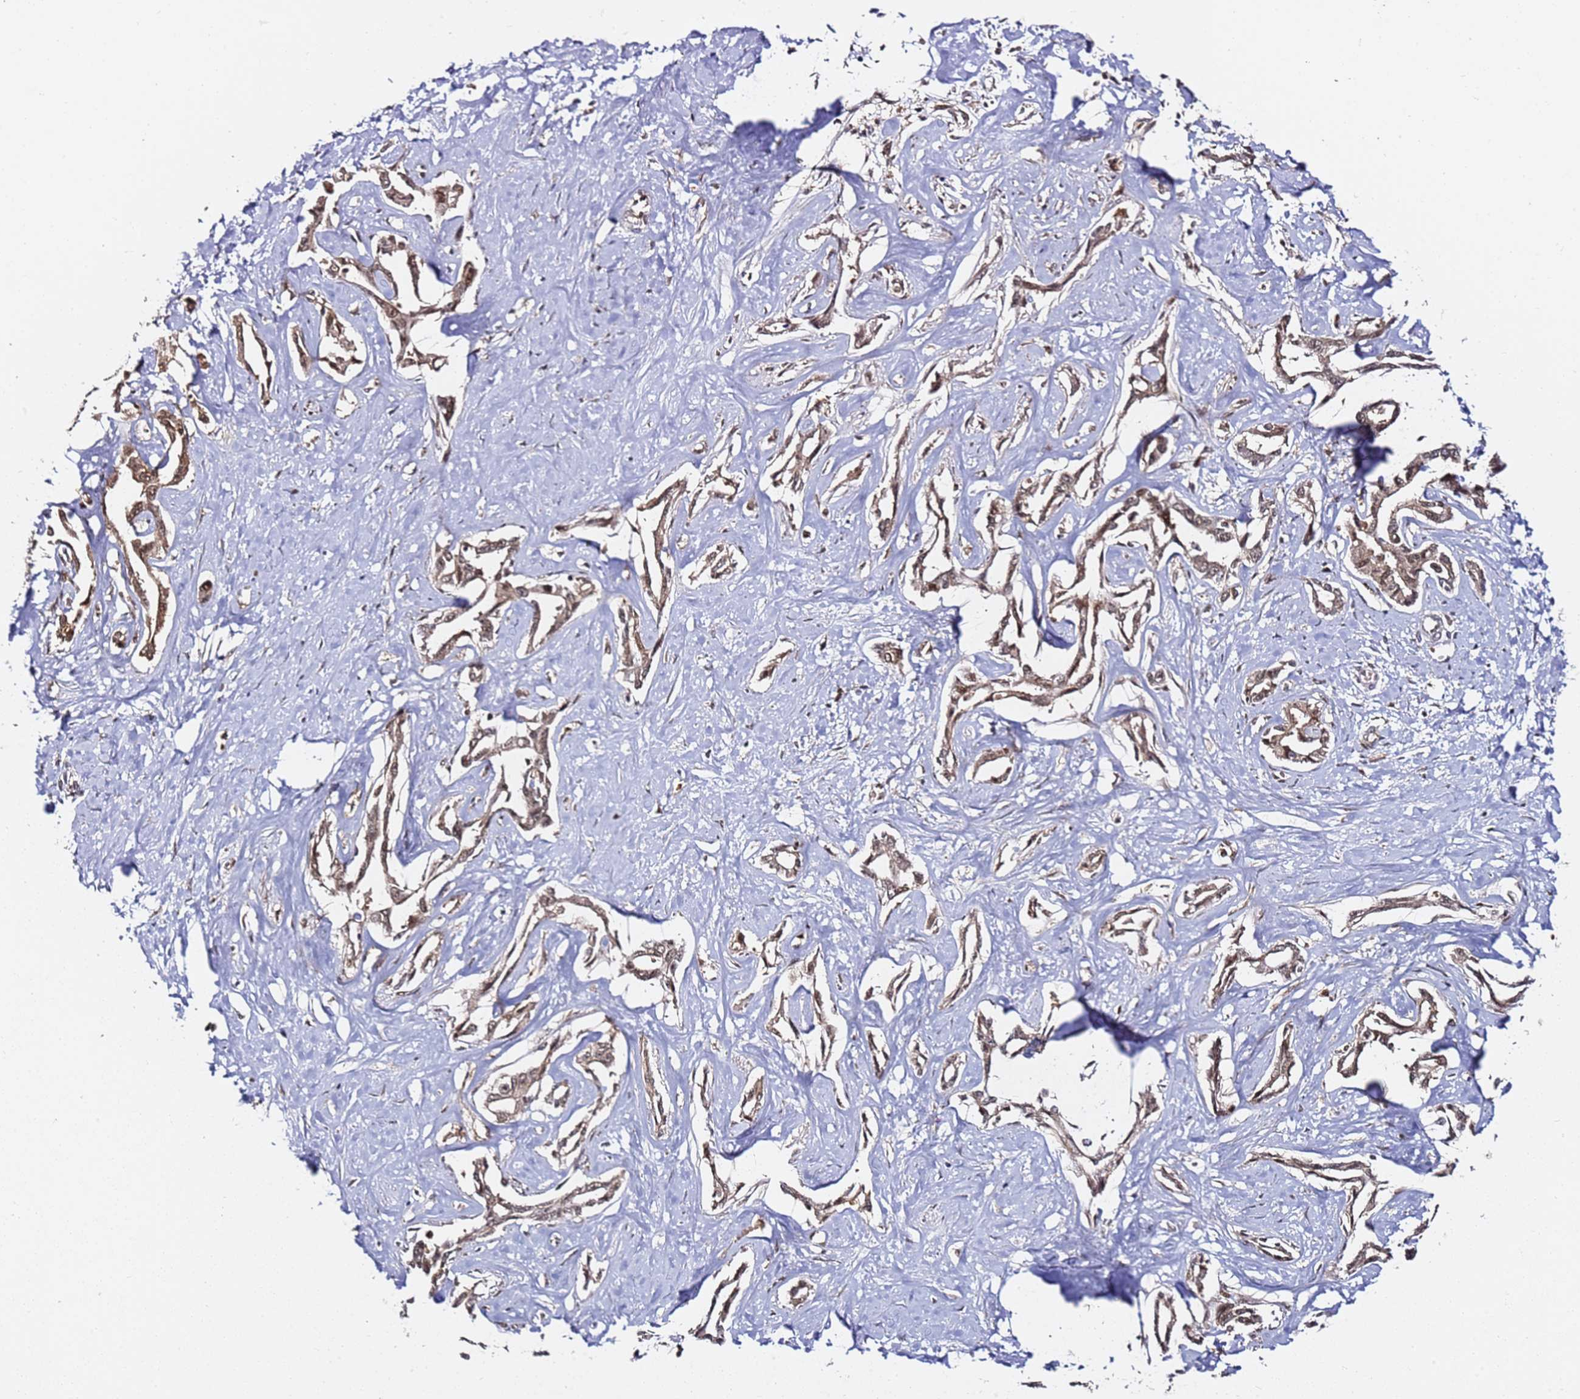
{"staining": {"intensity": "weak", "quantity": ">75%", "location": "nuclear"}, "tissue": "liver cancer", "cell_type": "Tumor cells", "image_type": "cancer", "snomed": [{"axis": "morphology", "description": "Cholangiocarcinoma"}, {"axis": "topography", "description": "Liver"}], "caption": "The image exhibits immunohistochemical staining of liver cancer. There is weak nuclear staining is appreciated in about >75% of tumor cells.", "gene": "RGS18", "patient": {"sex": "male", "age": 59}}